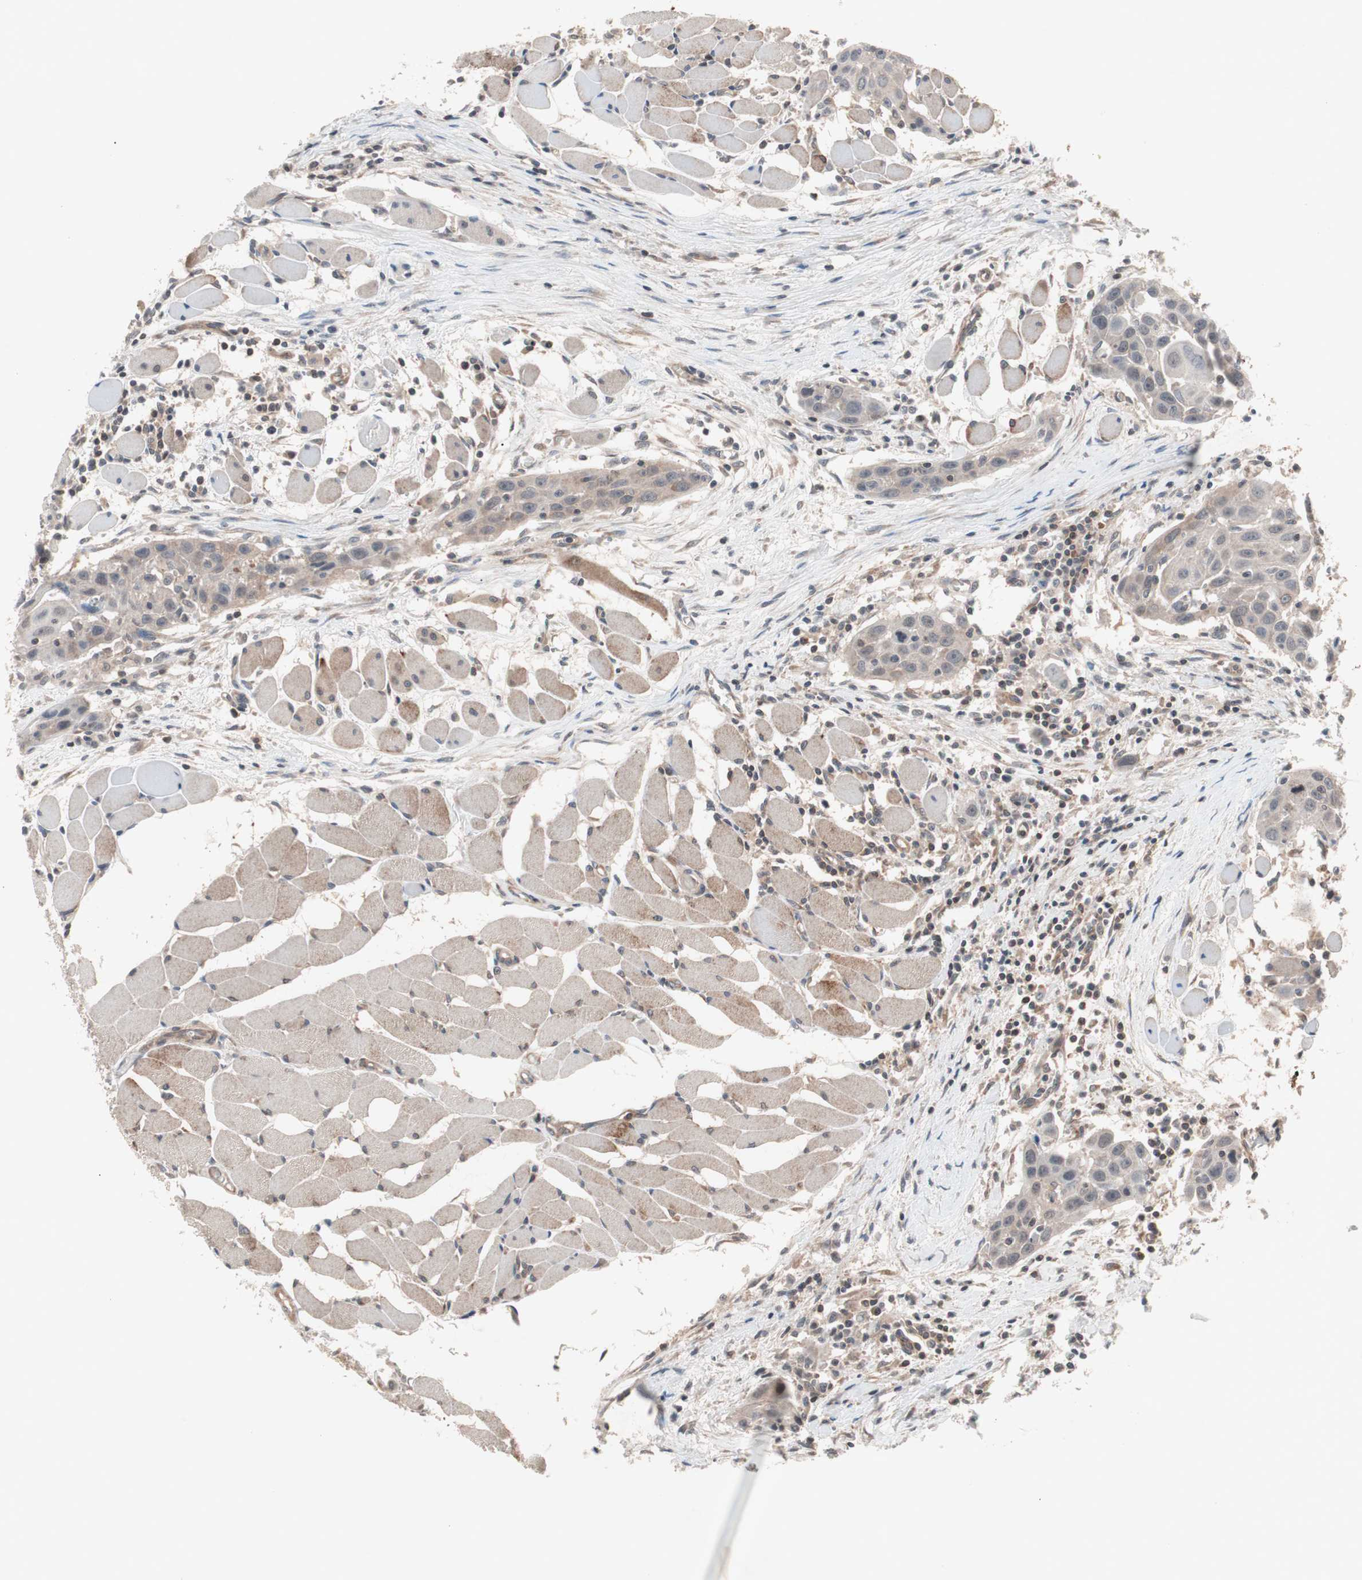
{"staining": {"intensity": "weak", "quantity": "<25%", "location": "cytoplasmic/membranous"}, "tissue": "head and neck cancer", "cell_type": "Tumor cells", "image_type": "cancer", "snomed": [{"axis": "morphology", "description": "Squamous cell carcinoma, NOS"}, {"axis": "topography", "description": "Oral tissue"}, {"axis": "topography", "description": "Head-Neck"}], "caption": "Head and neck cancer stained for a protein using IHC shows no expression tumor cells.", "gene": "IRS1", "patient": {"sex": "female", "age": 50}}